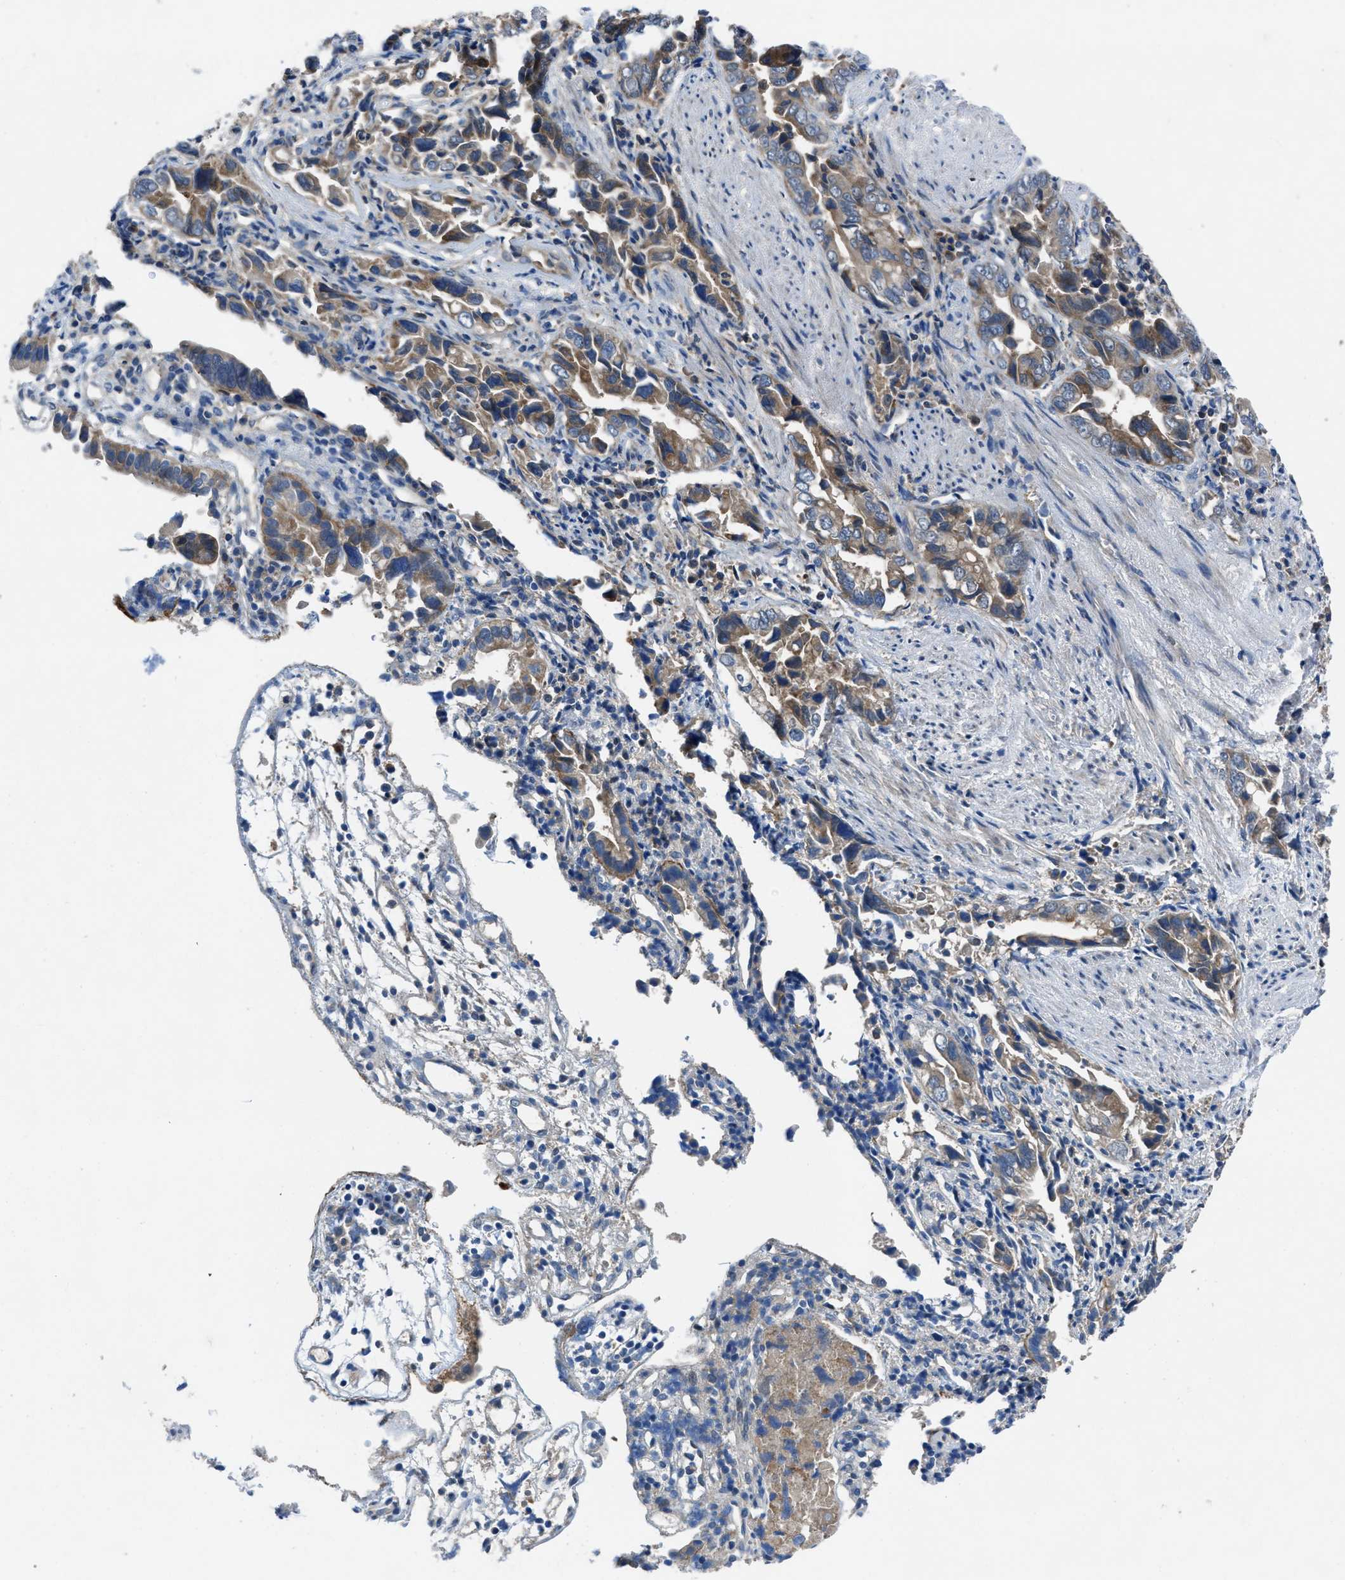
{"staining": {"intensity": "weak", "quantity": ">75%", "location": "cytoplasmic/membranous"}, "tissue": "liver cancer", "cell_type": "Tumor cells", "image_type": "cancer", "snomed": [{"axis": "morphology", "description": "Cholangiocarcinoma"}, {"axis": "topography", "description": "Liver"}], "caption": "IHC (DAB) staining of liver cancer exhibits weak cytoplasmic/membranous protein expression in approximately >75% of tumor cells. Using DAB (3,3'-diaminobenzidine) (brown) and hematoxylin (blue) stains, captured at high magnification using brightfield microscopy.", "gene": "MAP3K20", "patient": {"sex": "female", "age": 79}}